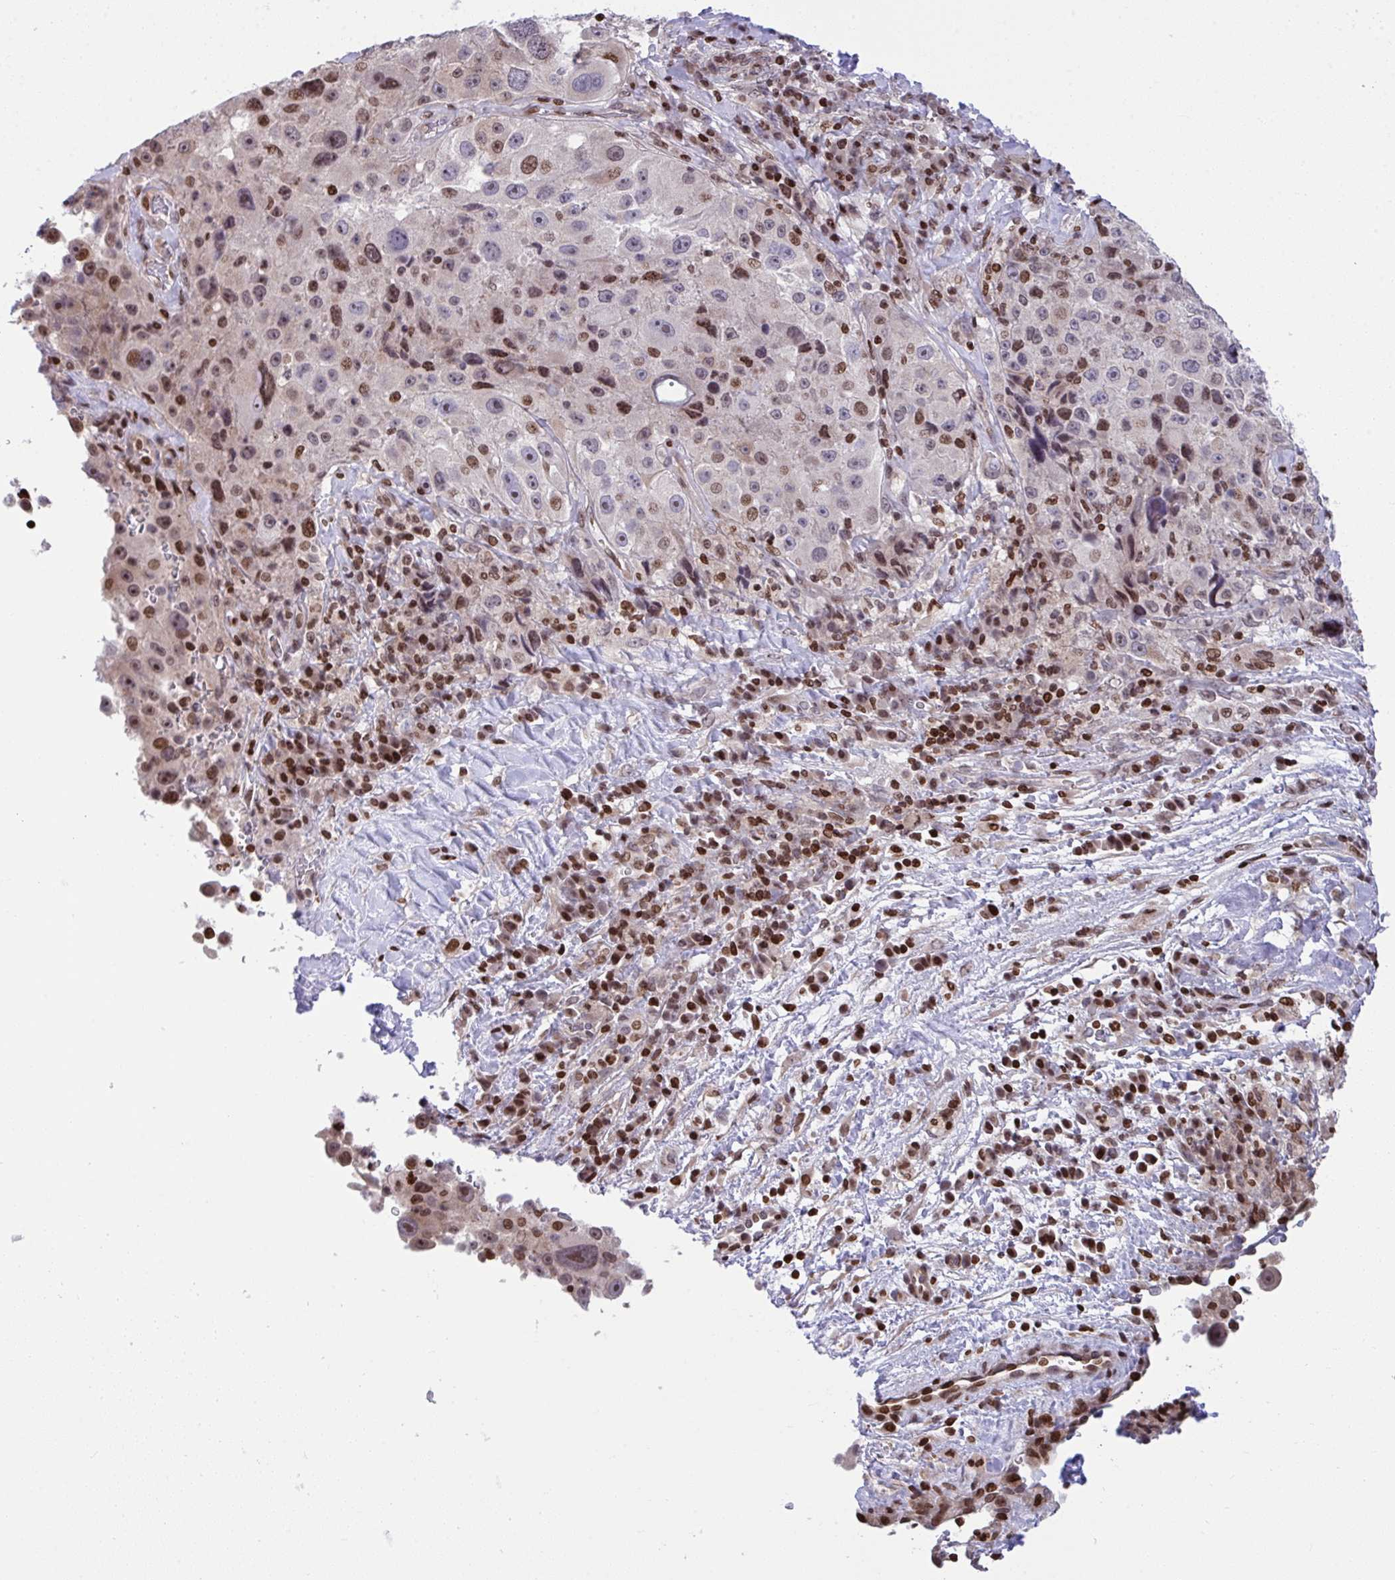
{"staining": {"intensity": "moderate", "quantity": "25%-75%", "location": "nuclear"}, "tissue": "melanoma", "cell_type": "Tumor cells", "image_type": "cancer", "snomed": [{"axis": "morphology", "description": "Malignant melanoma, Metastatic site"}, {"axis": "topography", "description": "Lymph node"}], "caption": "Protein expression analysis of human malignant melanoma (metastatic site) reveals moderate nuclear expression in approximately 25%-75% of tumor cells.", "gene": "RAPGEF5", "patient": {"sex": "male", "age": 62}}